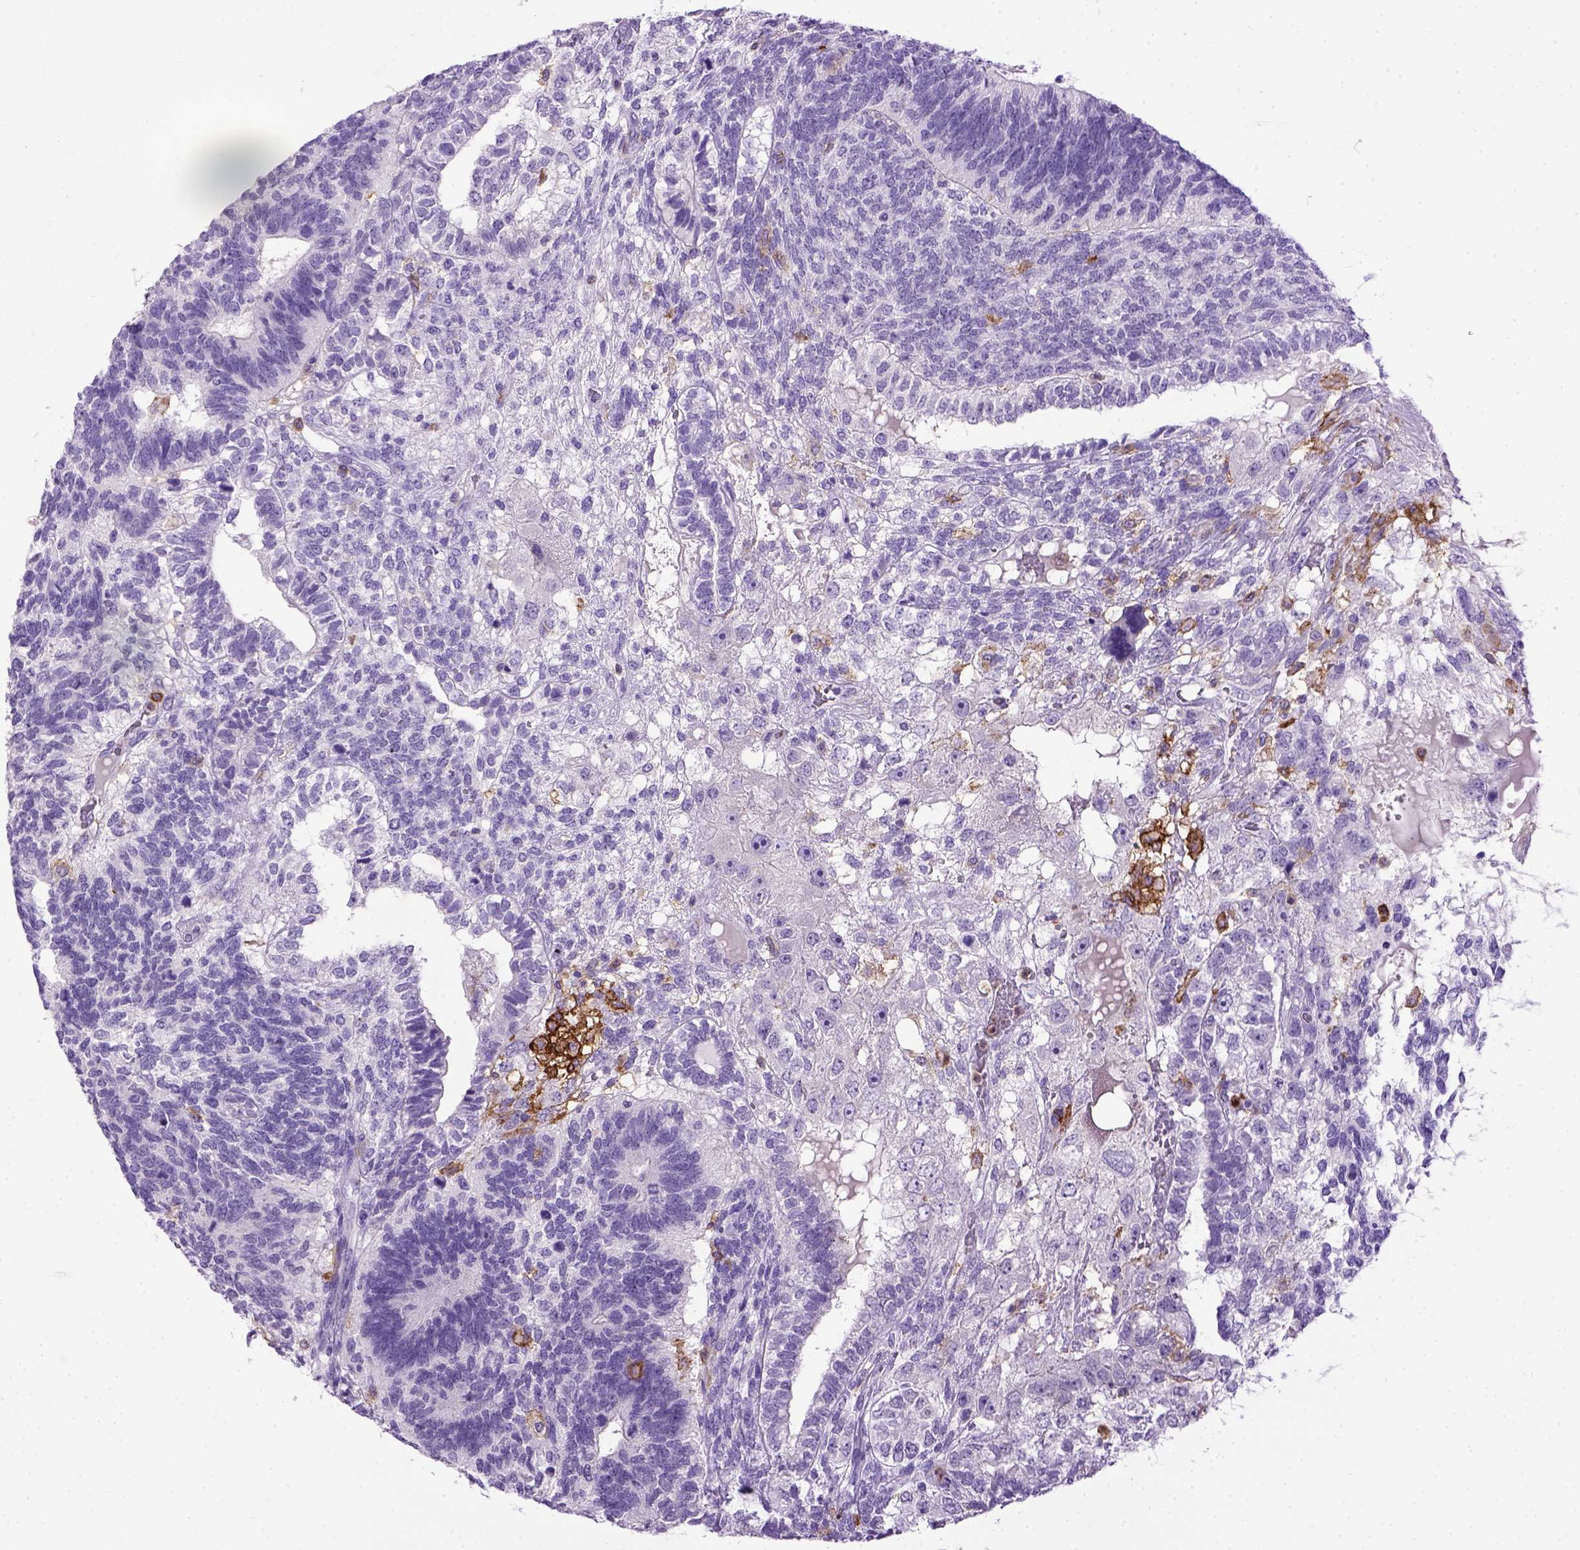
{"staining": {"intensity": "negative", "quantity": "none", "location": "none"}, "tissue": "testis cancer", "cell_type": "Tumor cells", "image_type": "cancer", "snomed": [{"axis": "morphology", "description": "Seminoma, NOS"}, {"axis": "morphology", "description": "Carcinoma, Embryonal, NOS"}, {"axis": "topography", "description": "Testis"}], "caption": "Testis seminoma was stained to show a protein in brown. There is no significant expression in tumor cells.", "gene": "ITGAX", "patient": {"sex": "male", "age": 41}}